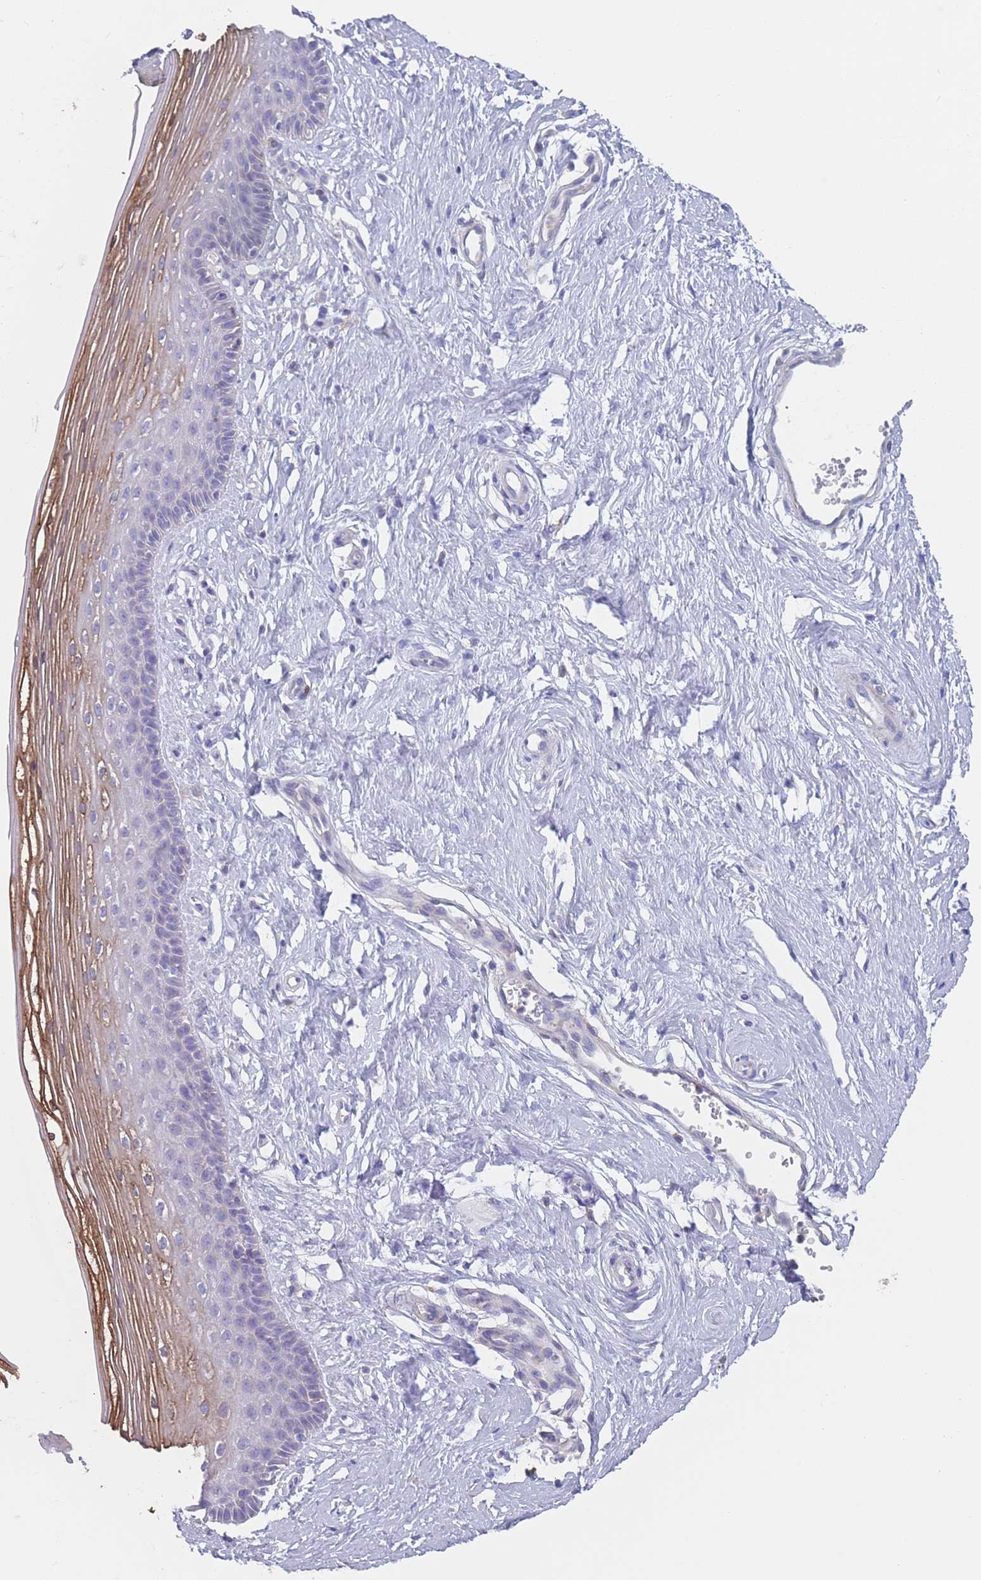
{"staining": {"intensity": "moderate", "quantity": "25%-75%", "location": "cytoplasmic/membranous"}, "tissue": "vagina", "cell_type": "Squamous epithelial cells", "image_type": "normal", "snomed": [{"axis": "morphology", "description": "Normal tissue, NOS"}, {"axis": "topography", "description": "Vagina"}], "caption": "Moderate cytoplasmic/membranous staining is identified in approximately 25%-75% of squamous epithelial cells in unremarkable vagina.", "gene": "ADH1A", "patient": {"sex": "female", "age": 46}}